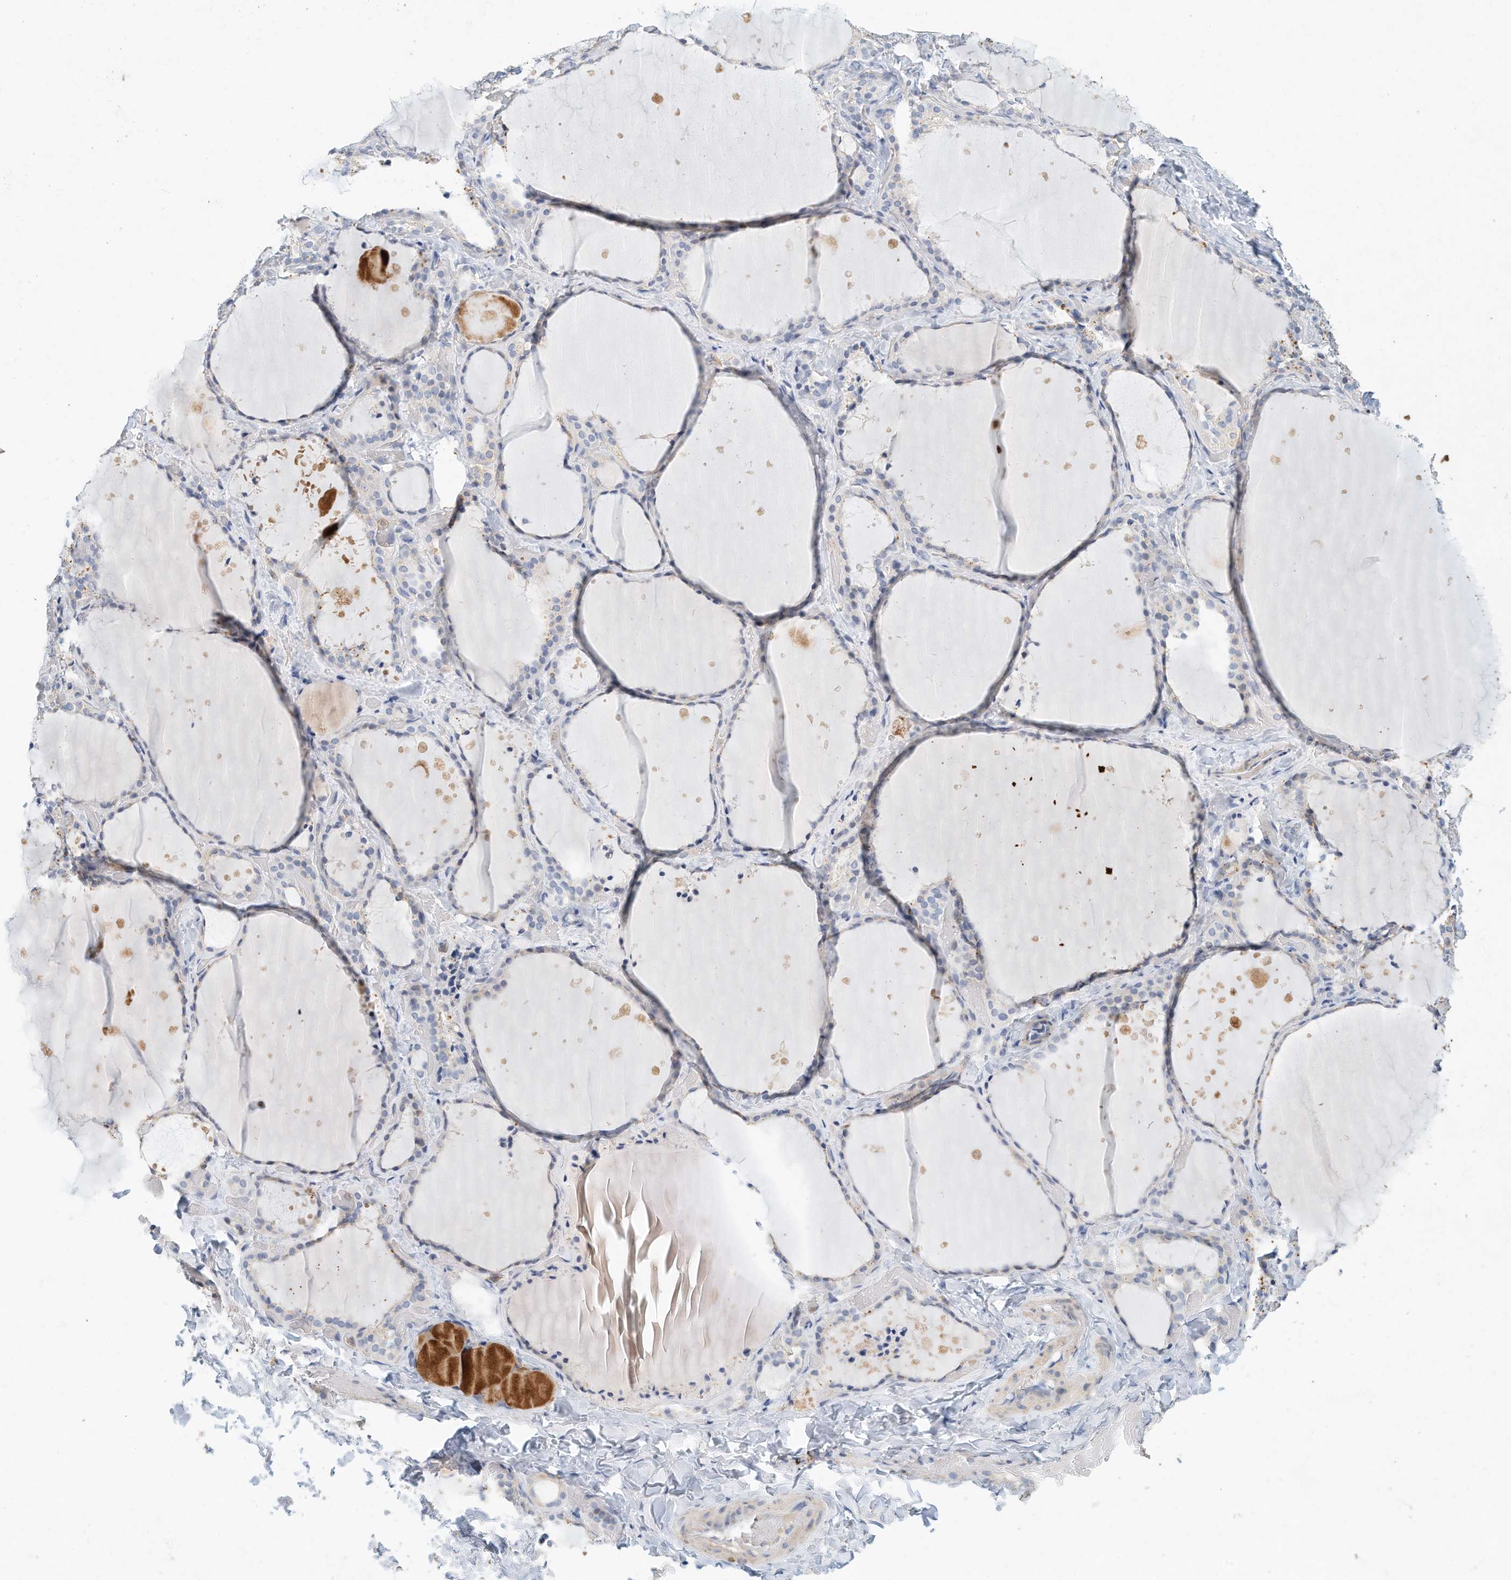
{"staining": {"intensity": "negative", "quantity": "none", "location": "none"}, "tissue": "thyroid gland", "cell_type": "Glandular cells", "image_type": "normal", "snomed": [{"axis": "morphology", "description": "Normal tissue, NOS"}, {"axis": "topography", "description": "Thyroid gland"}], "caption": "There is no significant positivity in glandular cells of thyroid gland. (Stains: DAB (3,3'-diaminobenzidine) IHC with hematoxylin counter stain, Microscopy: brightfield microscopy at high magnification).", "gene": "MICAL1", "patient": {"sex": "female", "age": 44}}